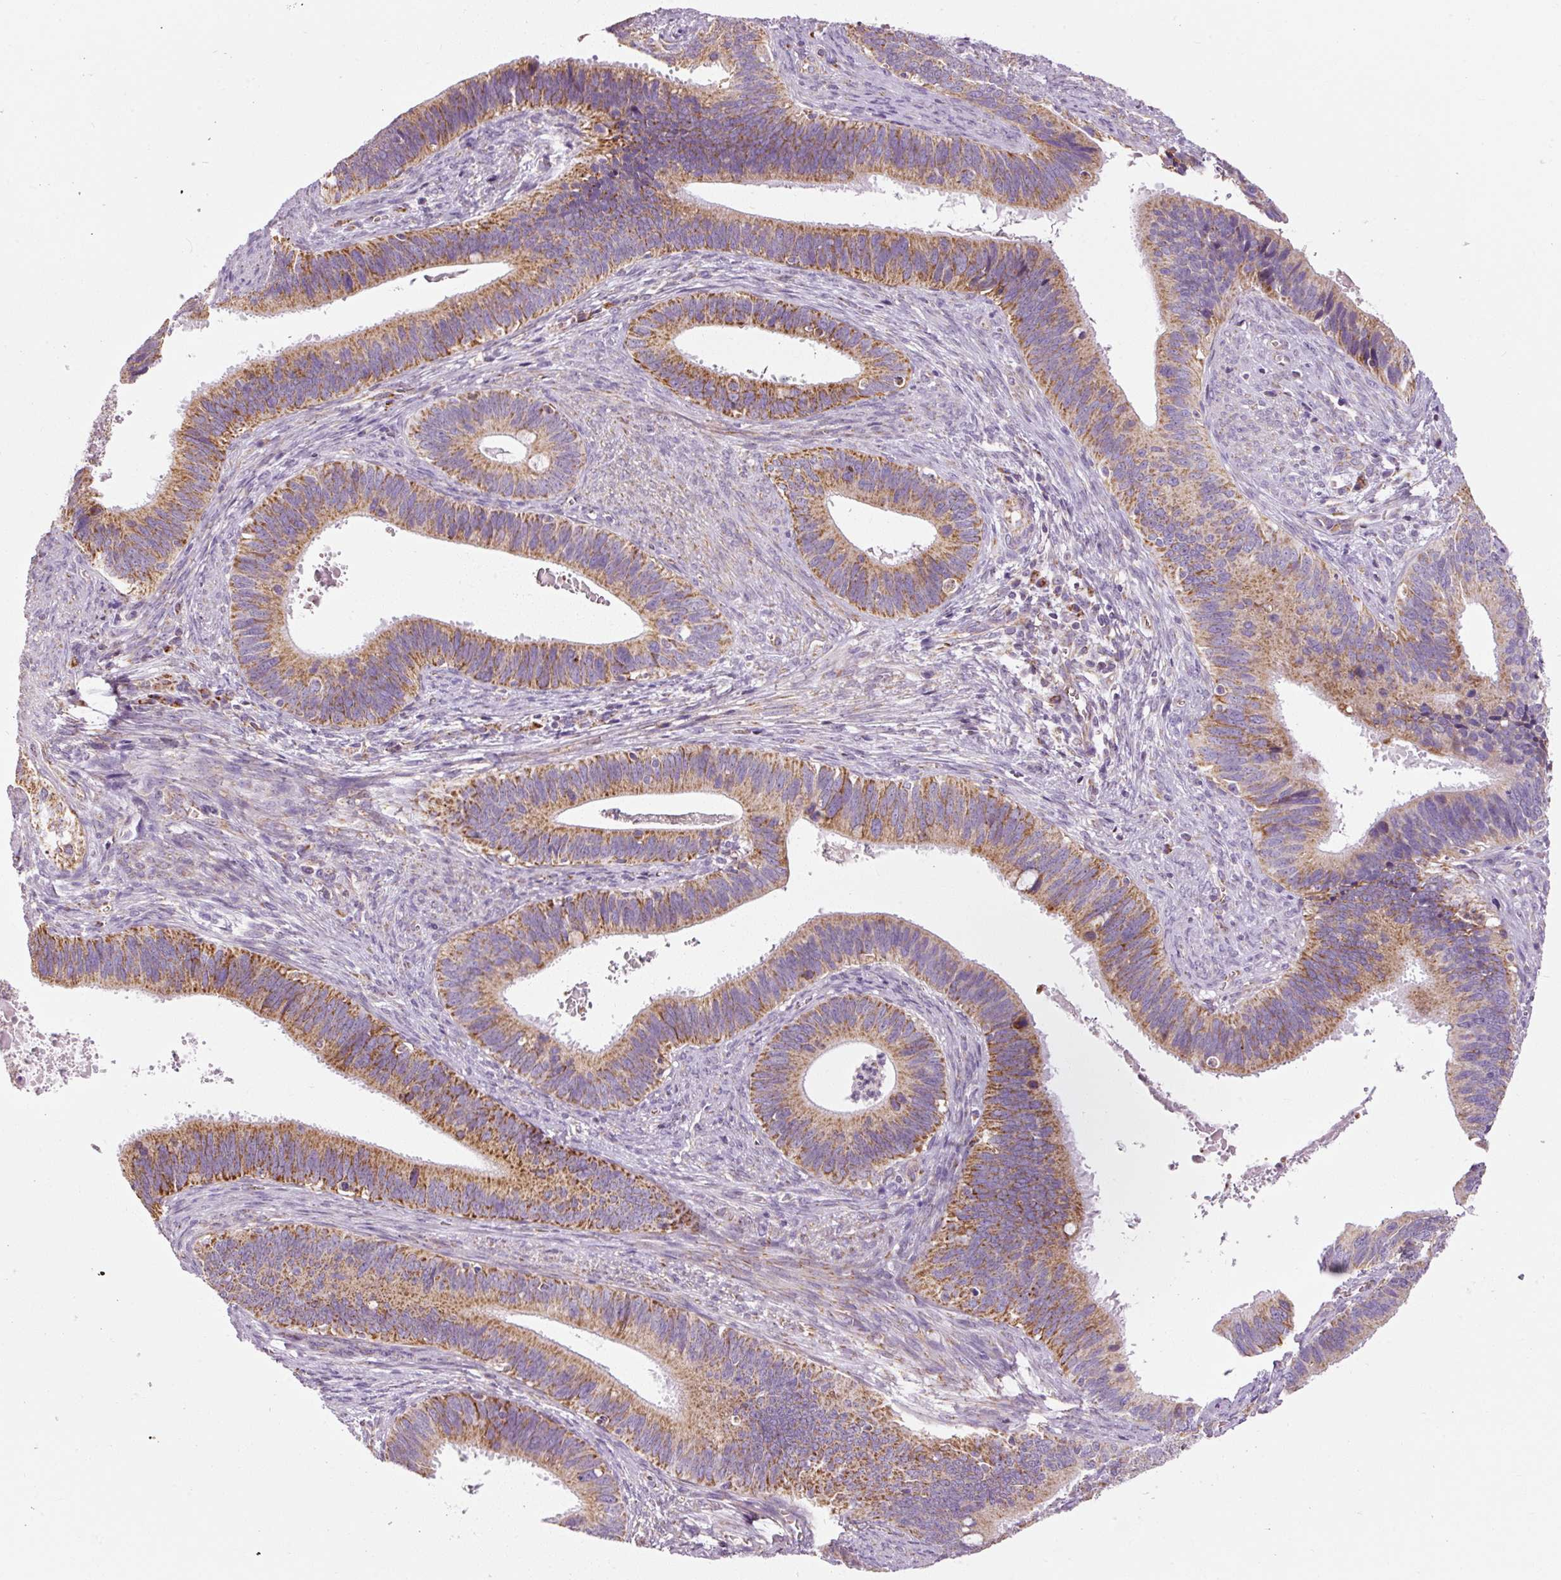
{"staining": {"intensity": "moderate", "quantity": ">75%", "location": "cytoplasmic/membranous"}, "tissue": "cervical cancer", "cell_type": "Tumor cells", "image_type": "cancer", "snomed": [{"axis": "morphology", "description": "Adenocarcinoma, NOS"}, {"axis": "topography", "description": "Cervix"}], "caption": "Brown immunohistochemical staining in human cervical adenocarcinoma exhibits moderate cytoplasmic/membranous positivity in about >75% of tumor cells.", "gene": "NDUFB4", "patient": {"sex": "female", "age": 42}}